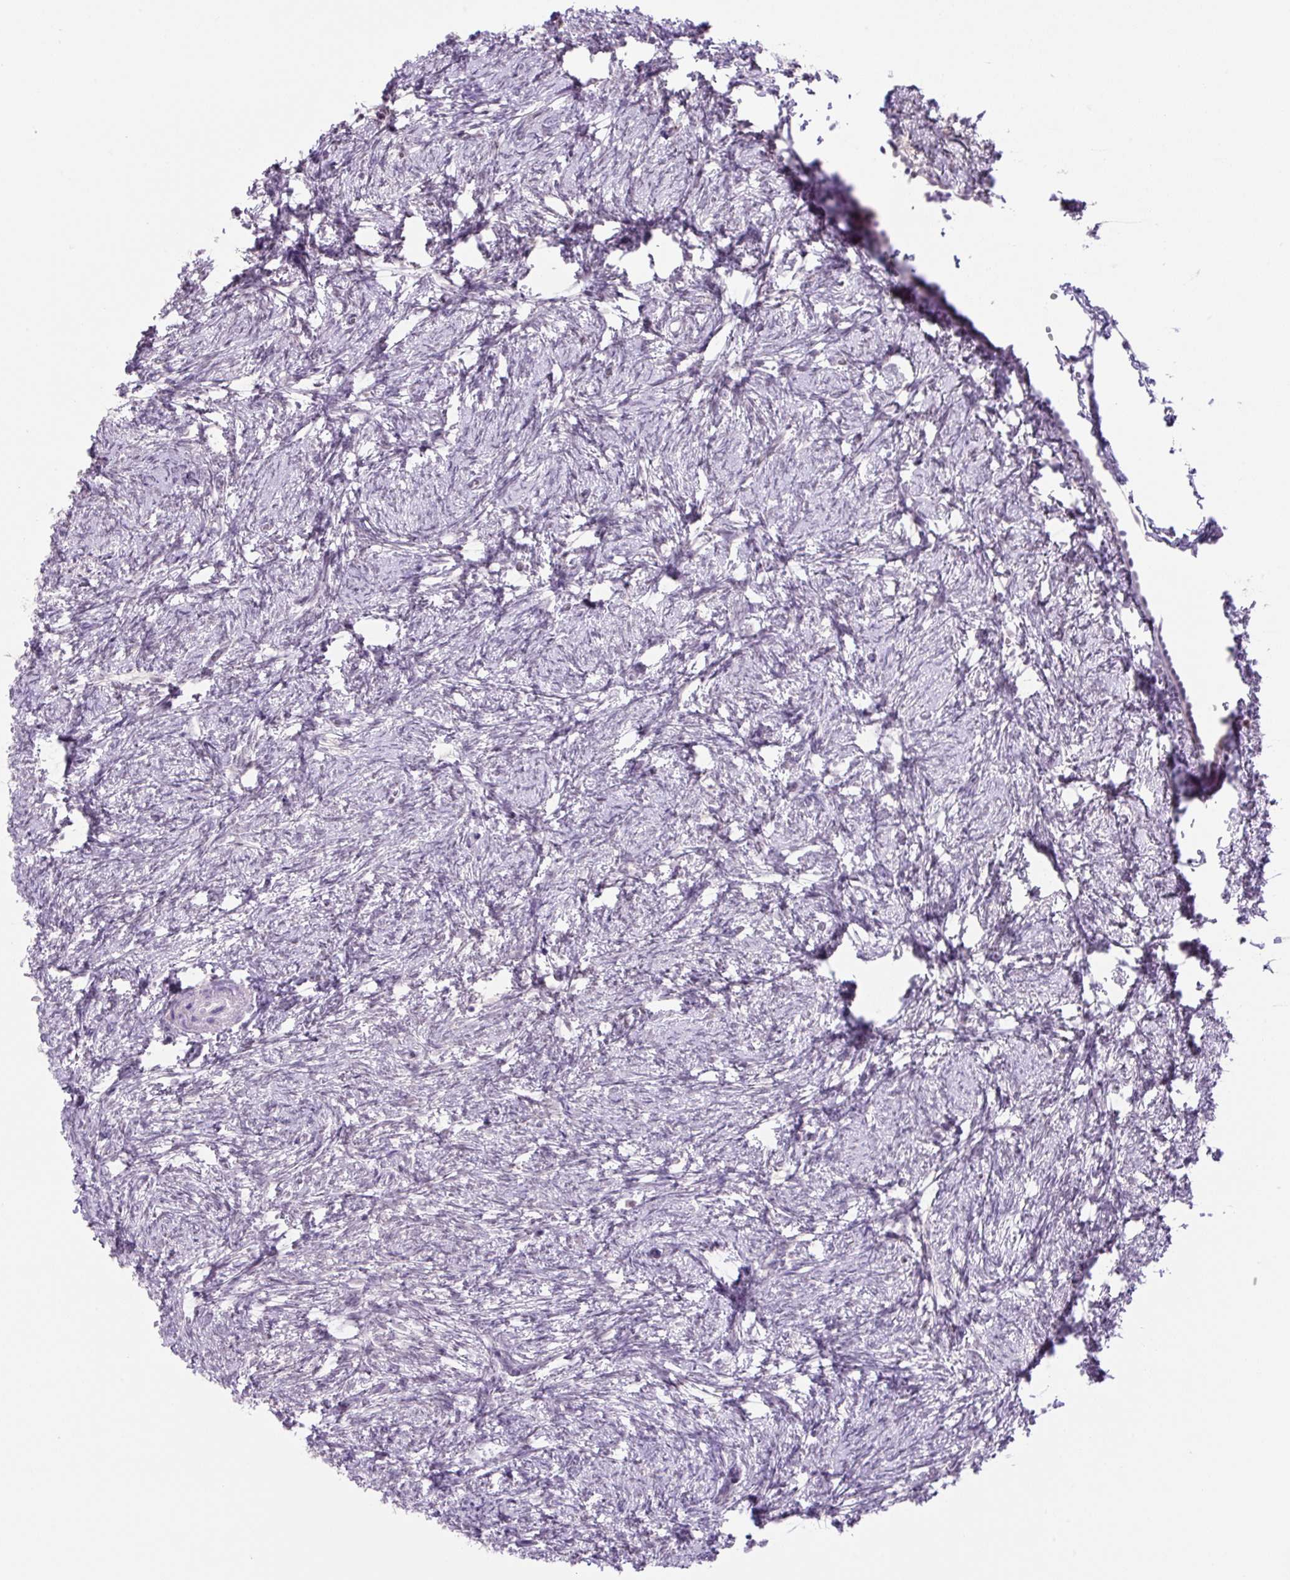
{"staining": {"intensity": "negative", "quantity": "none", "location": "none"}, "tissue": "ovary", "cell_type": "Follicle cells", "image_type": "normal", "snomed": [{"axis": "morphology", "description": "Normal tissue, NOS"}, {"axis": "topography", "description": "Ovary"}], "caption": "This is an immunohistochemistry histopathology image of benign ovary. There is no staining in follicle cells.", "gene": "RYBP", "patient": {"sex": "female", "age": 41}}